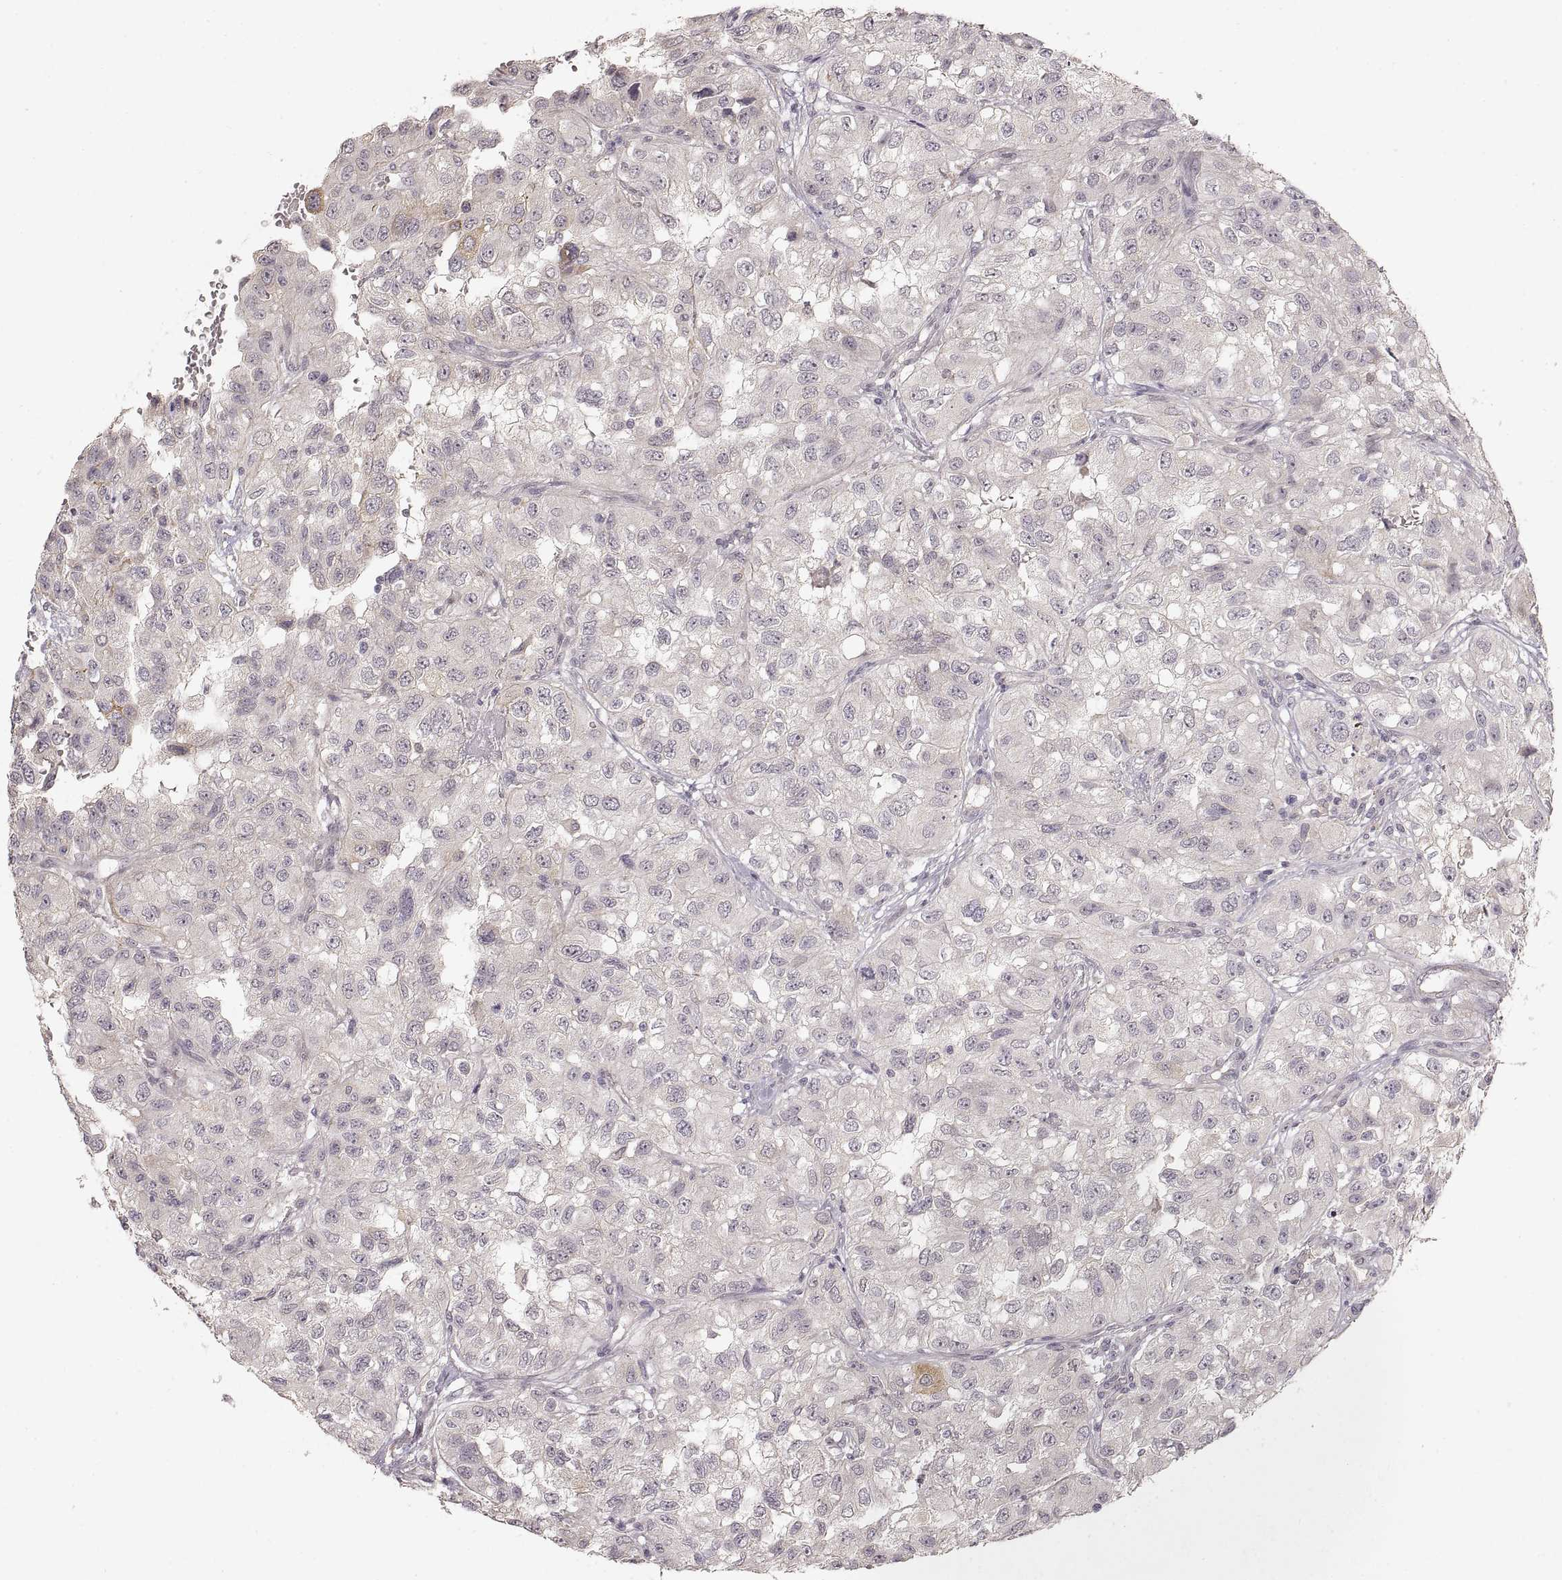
{"staining": {"intensity": "negative", "quantity": "none", "location": "none"}, "tissue": "renal cancer", "cell_type": "Tumor cells", "image_type": "cancer", "snomed": [{"axis": "morphology", "description": "Adenocarcinoma, NOS"}, {"axis": "topography", "description": "Kidney"}], "caption": "Immunohistochemistry micrograph of human renal cancer stained for a protein (brown), which reveals no positivity in tumor cells.", "gene": "LAMC2", "patient": {"sex": "male", "age": 64}}